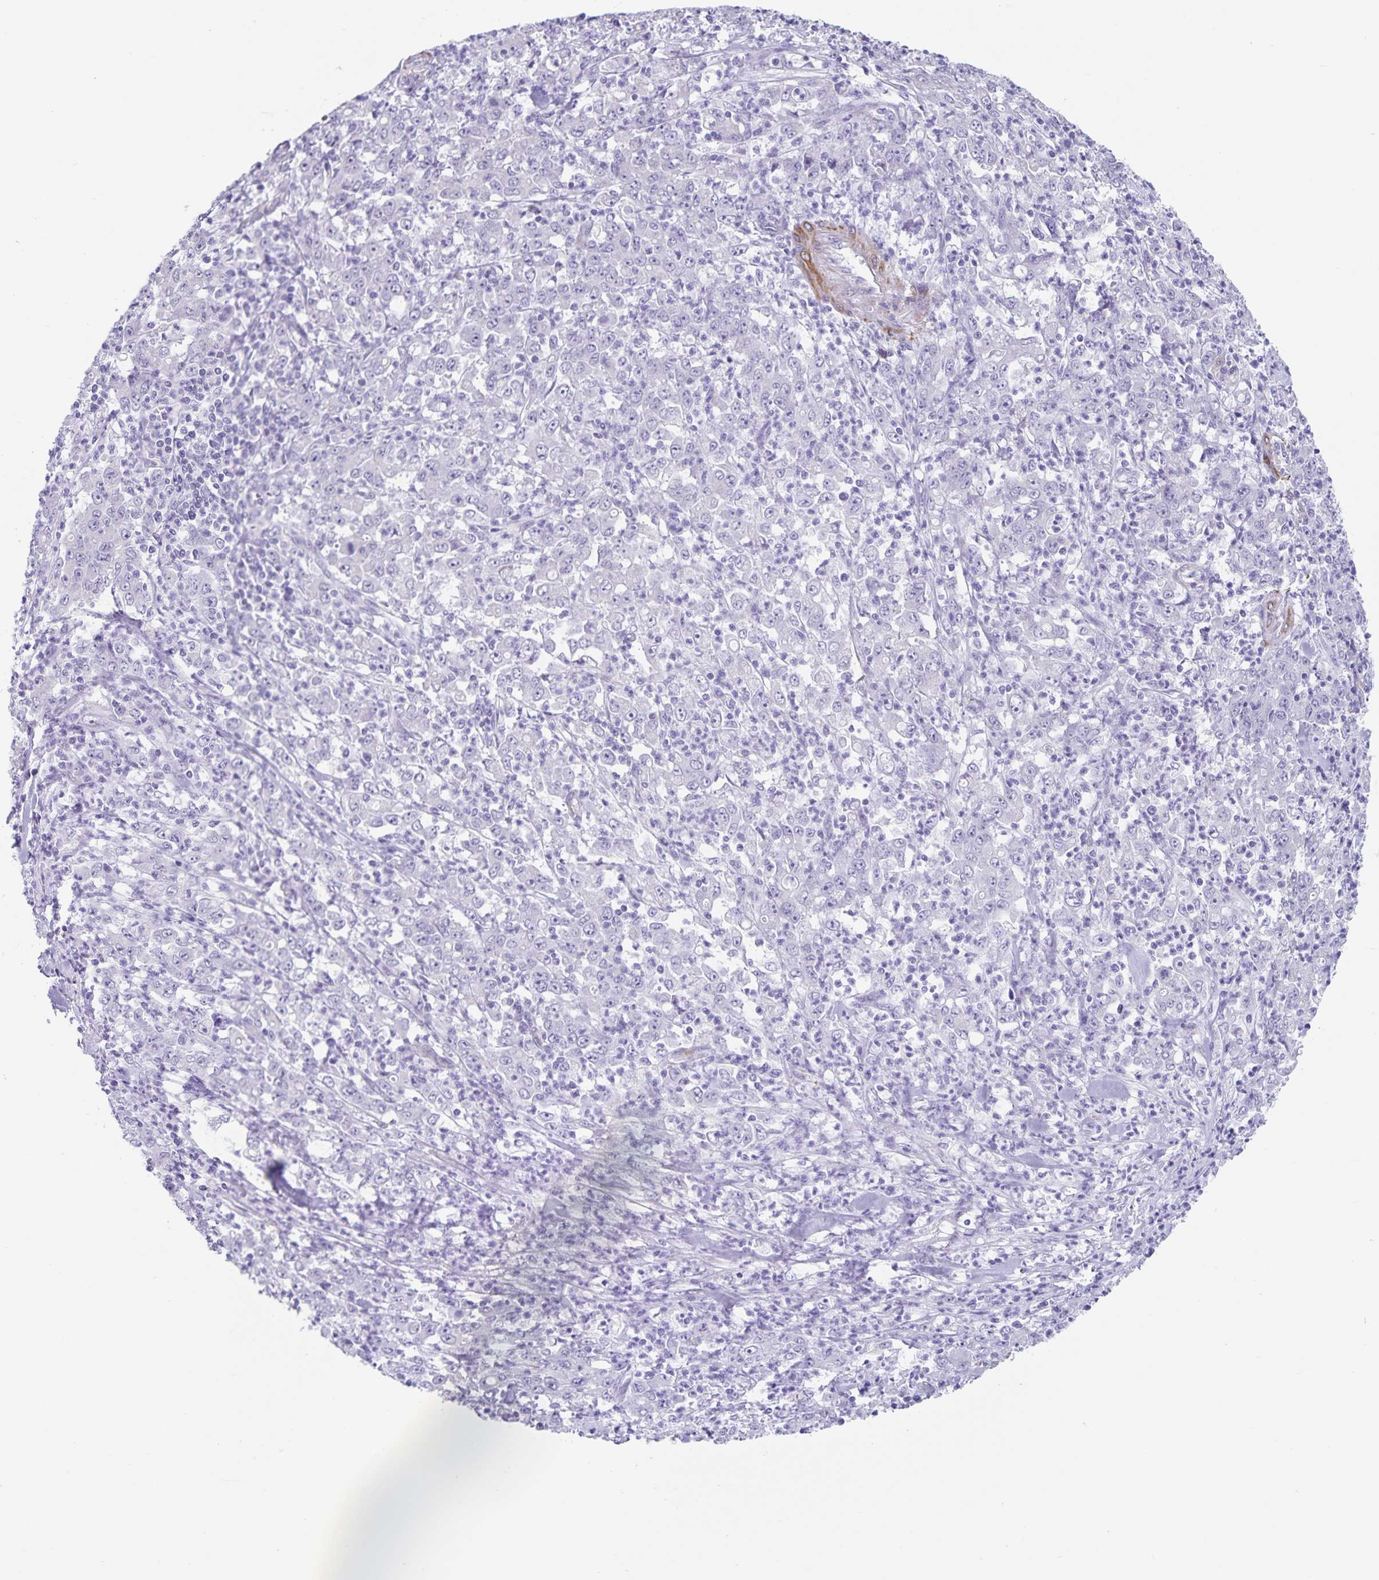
{"staining": {"intensity": "negative", "quantity": "none", "location": "none"}, "tissue": "stomach cancer", "cell_type": "Tumor cells", "image_type": "cancer", "snomed": [{"axis": "morphology", "description": "Adenocarcinoma, NOS"}, {"axis": "topography", "description": "Stomach, lower"}], "caption": "Histopathology image shows no protein expression in tumor cells of stomach cancer tissue.", "gene": "SYNM", "patient": {"sex": "female", "age": 71}}